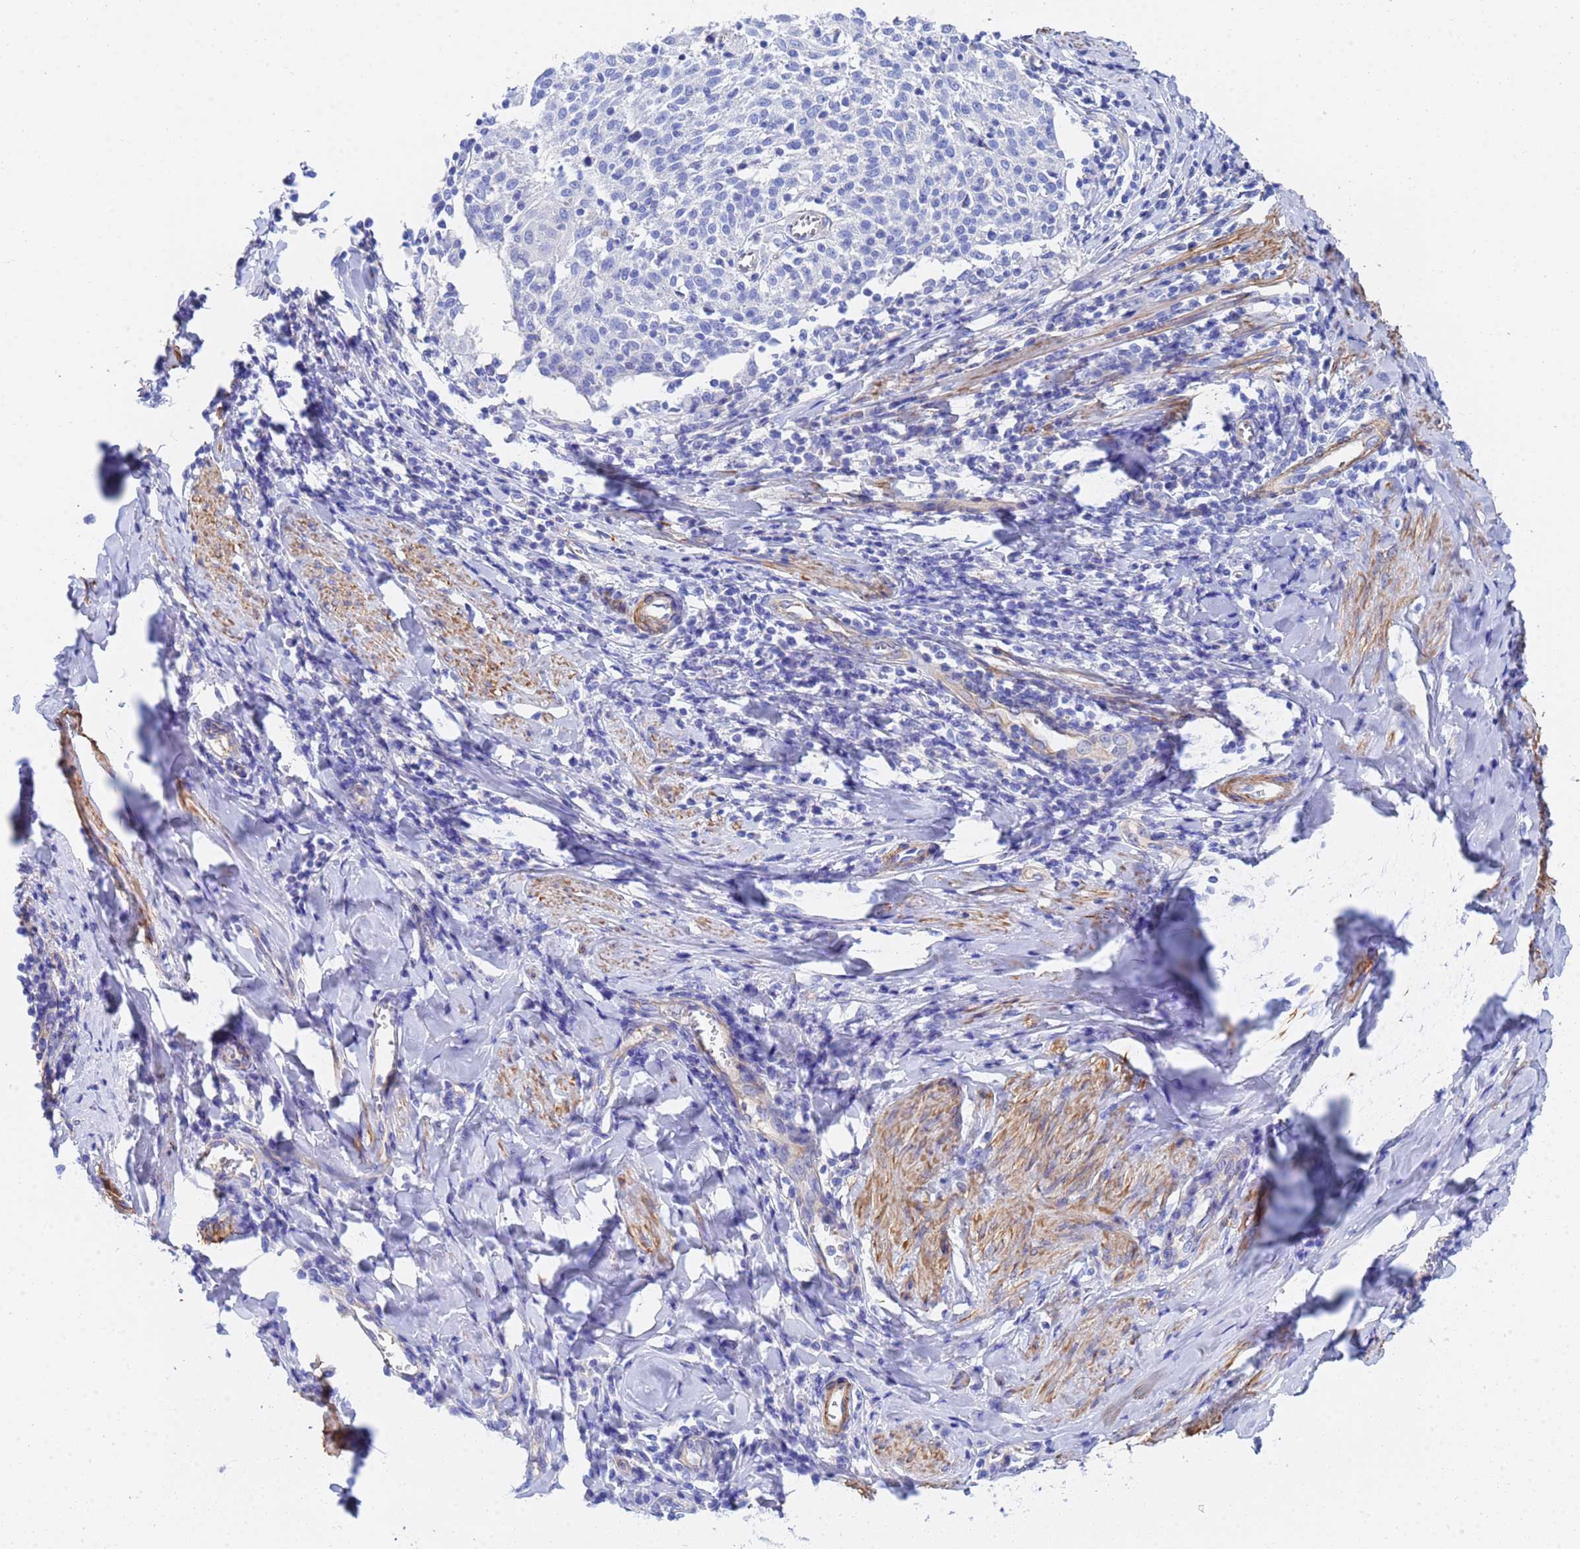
{"staining": {"intensity": "negative", "quantity": "none", "location": "none"}, "tissue": "cervical cancer", "cell_type": "Tumor cells", "image_type": "cancer", "snomed": [{"axis": "morphology", "description": "Squamous cell carcinoma, NOS"}, {"axis": "topography", "description": "Cervix"}], "caption": "Immunohistochemistry (IHC) image of neoplastic tissue: human cervical cancer stained with DAB reveals no significant protein staining in tumor cells.", "gene": "CST4", "patient": {"sex": "female", "age": 52}}